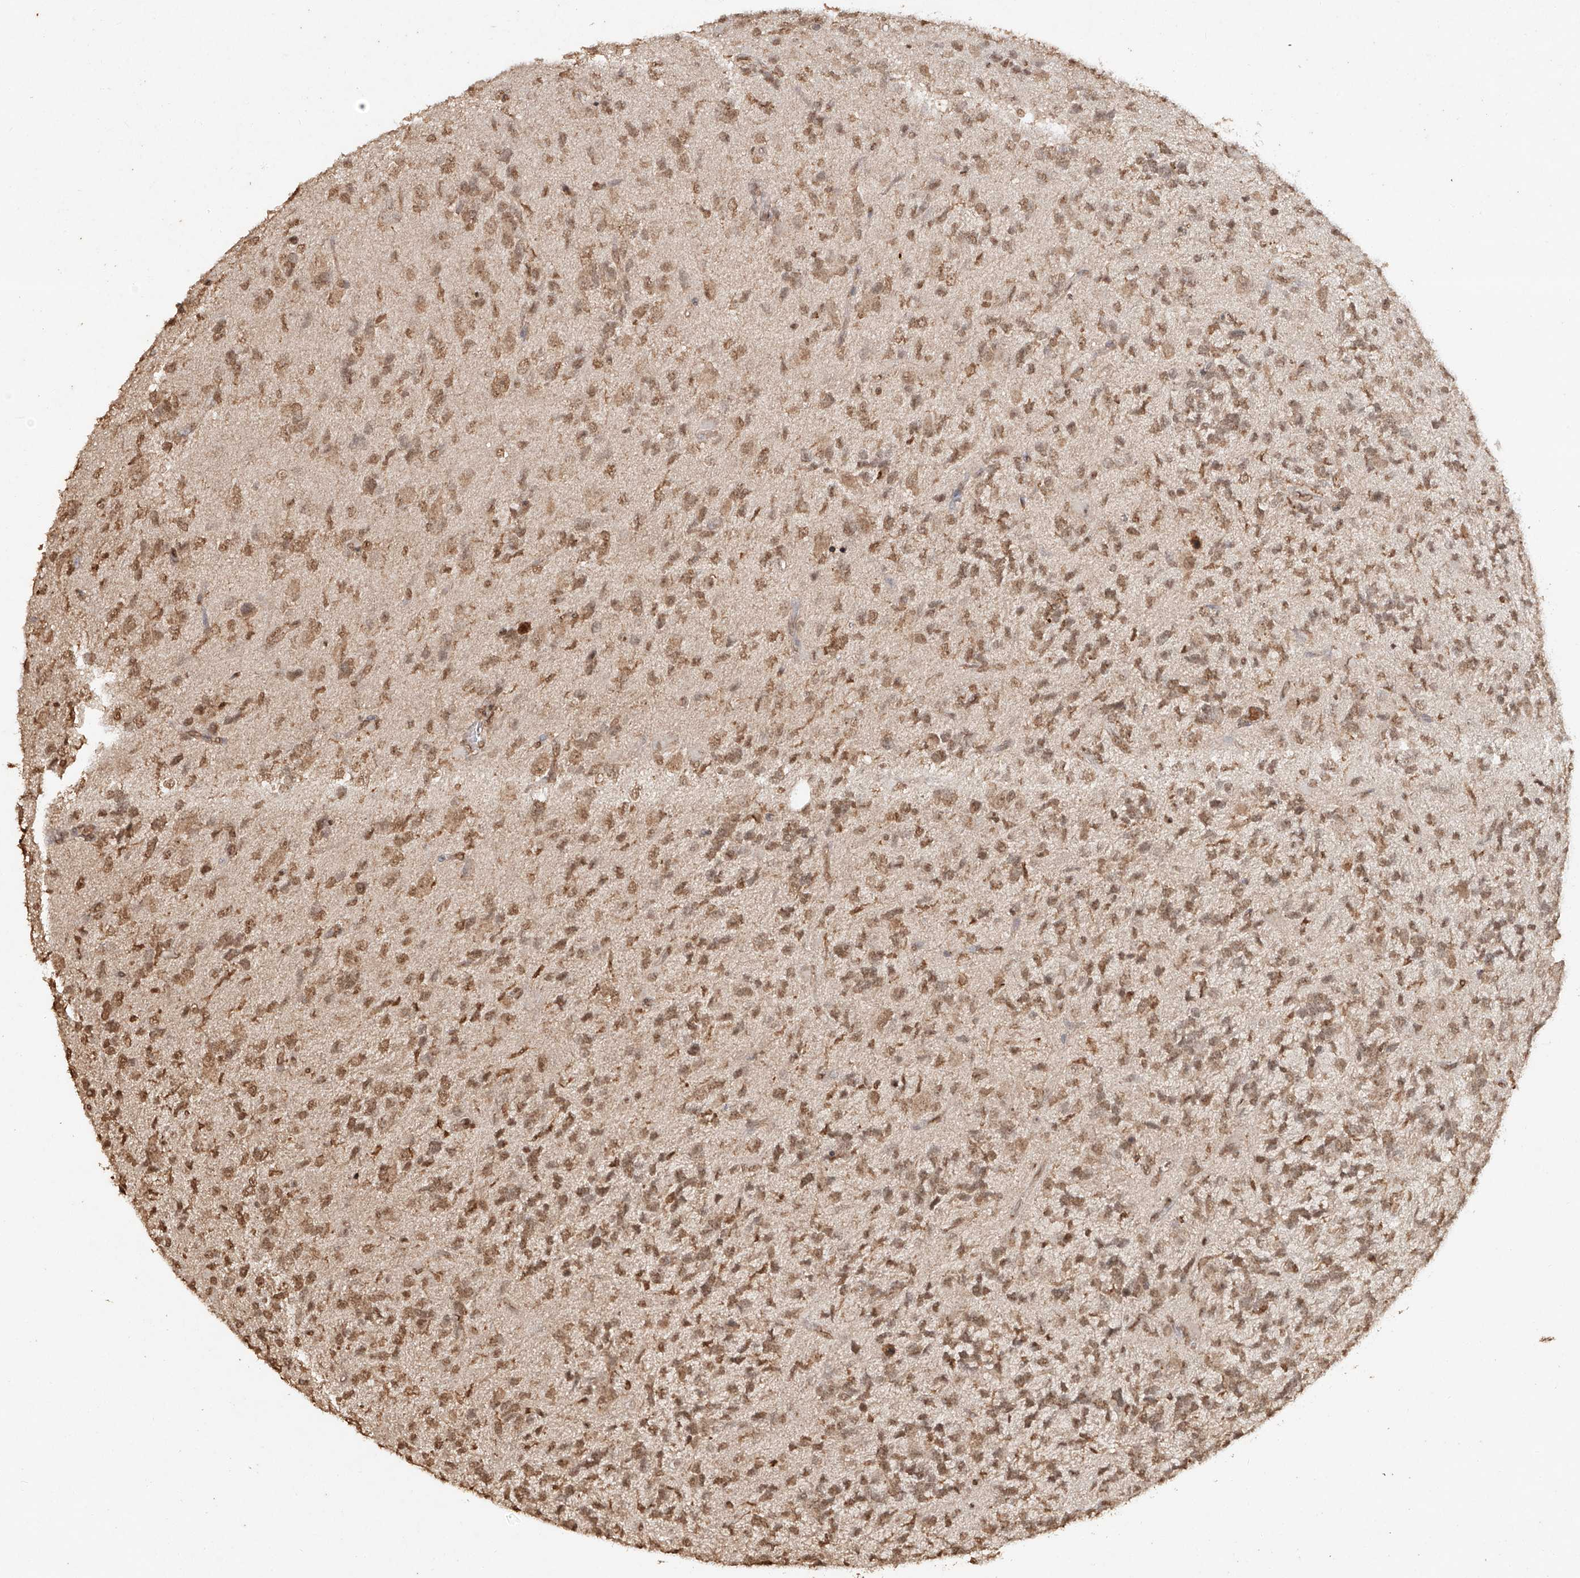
{"staining": {"intensity": "moderate", "quantity": ">75%", "location": "cytoplasmic/membranous,nuclear"}, "tissue": "glioma", "cell_type": "Tumor cells", "image_type": "cancer", "snomed": [{"axis": "morphology", "description": "Glioma, malignant, High grade"}, {"axis": "topography", "description": "Brain"}], "caption": "A histopathology image of glioma stained for a protein demonstrates moderate cytoplasmic/membranous and nuclear brown staining in tumor cells.", "gene": "TIGAR", "patient": {"sex": "female", "age": 58}}